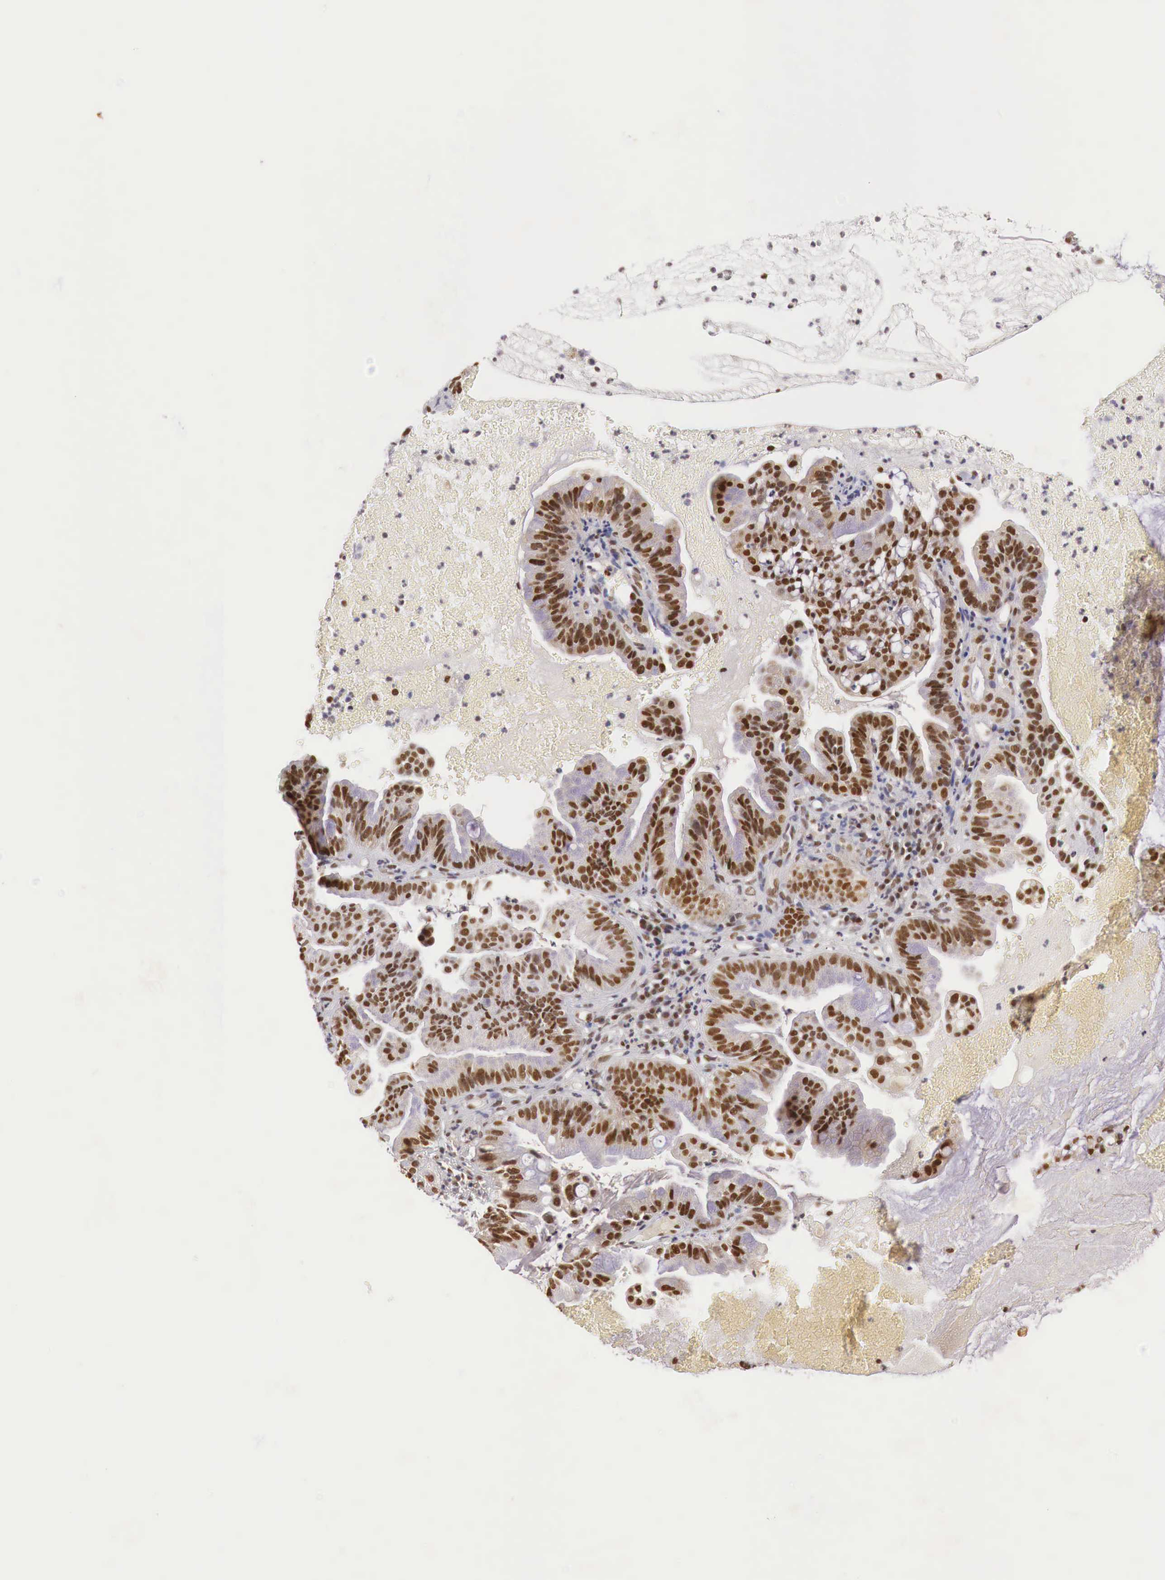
{"staining": {"intensity": "moderate", "quantity": ">75%", "location": "nuclear"}, "tissue": "cervical cancer", "cell_type": "Tumor cells", "image_type": "cancer", "snomed": [{"axis": "morphology", "description": "Adenocarcinoma, NOS"}, {"axis": "topography", "description": "Cervix"}], "caption": "Immunohistochemical staining of human adenocarcinoma (cervical) demonstrates medium levels of moderate nuclear positivity in approximately >75% of tumor cells.", "gene": "GPKOW", "patient": {"sex": "female", "age": 41}}